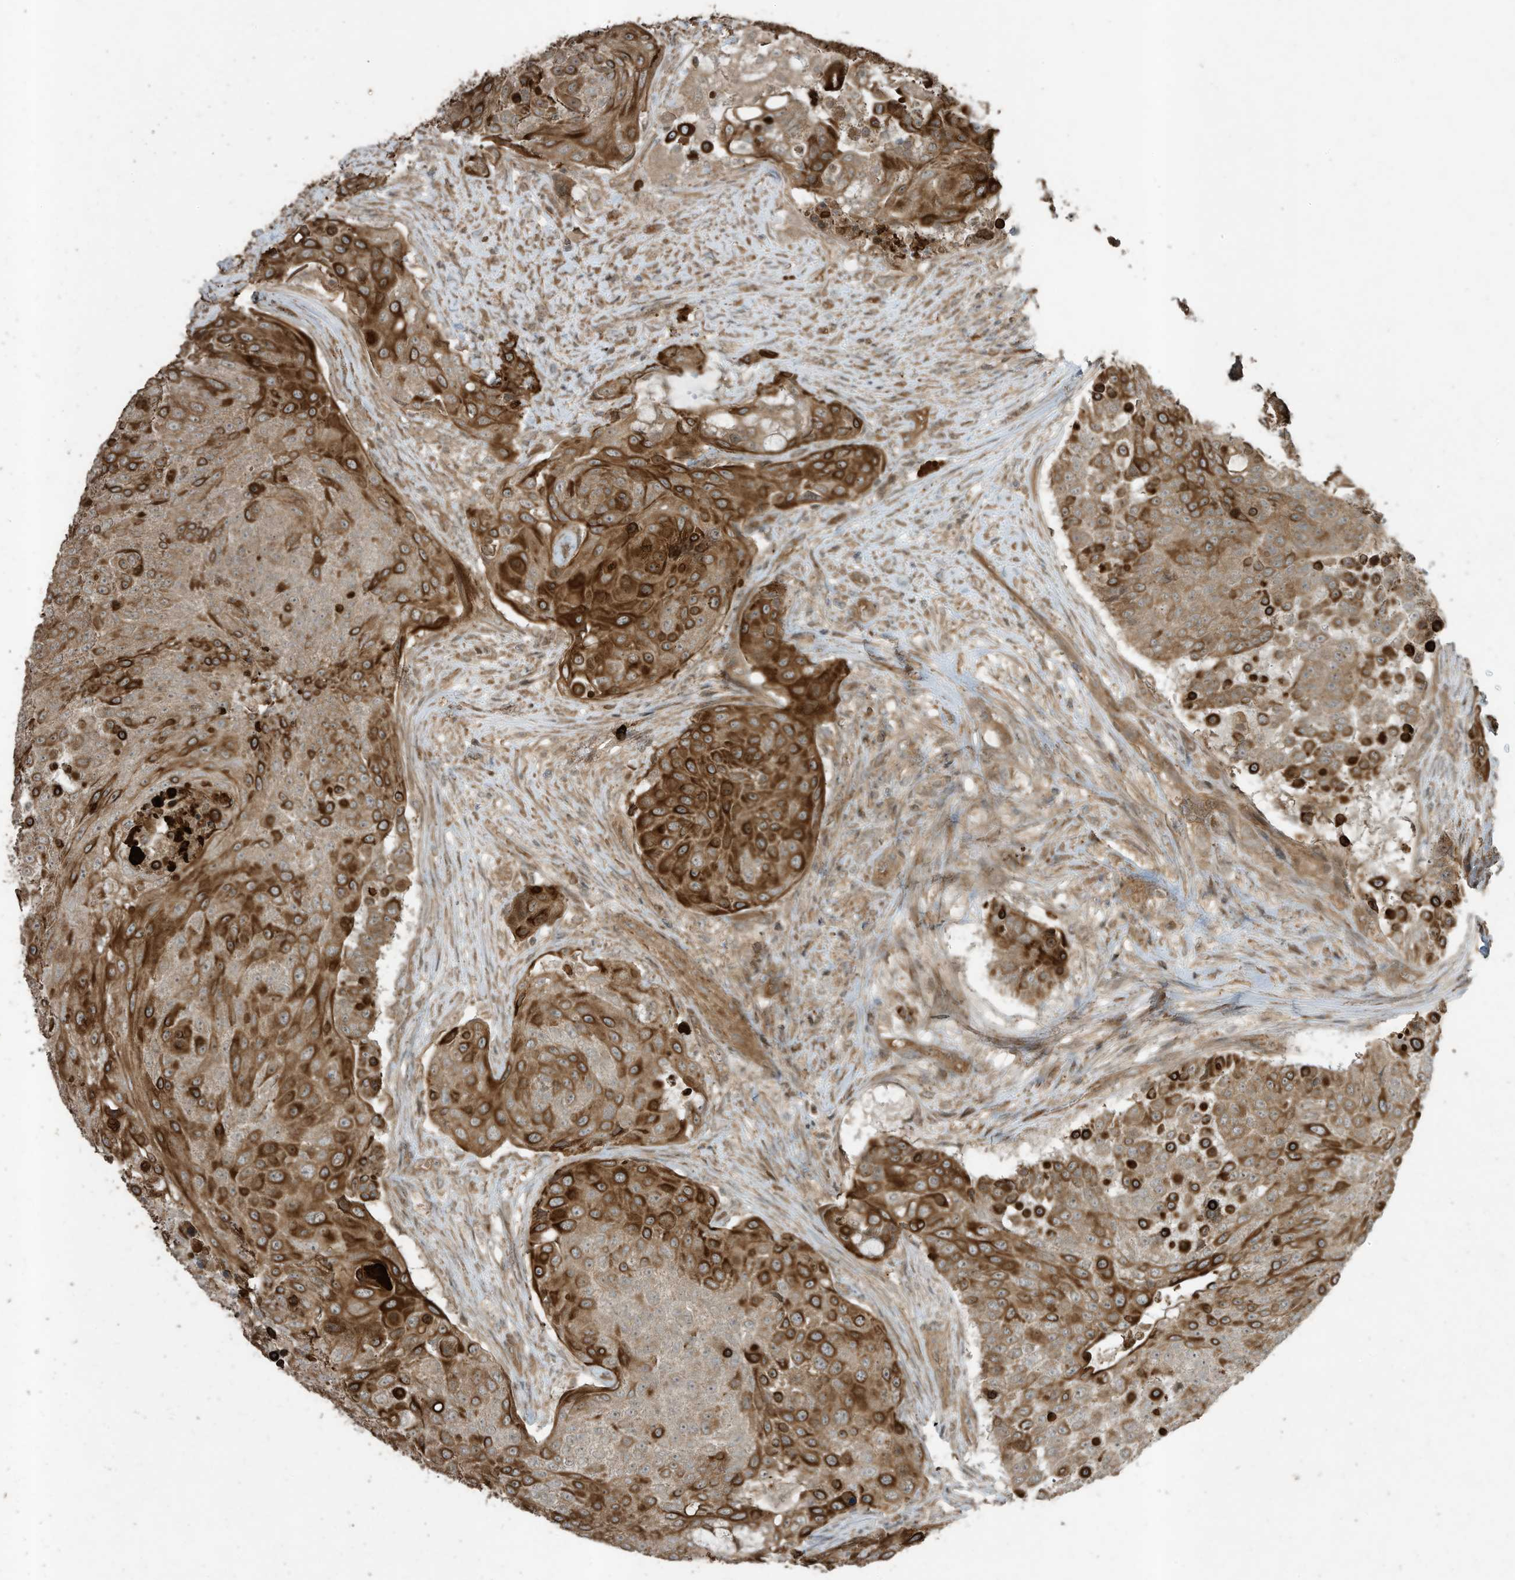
{"staining": {"intensity": "strong", "quantity": ">75%", "location": "cytoplasmic/membranous"}, "tissue": "urothelial cancer", "cell_type": "Tumor cells", "image_type": "cancer", "snomed": [{"axis": "morphology", "description": "Urothelial carcinoma, High grade"}, {"axis": "topography", "description": "Urinary bladder"}], "caption": "The histopathology image demonstrates a brown stain indicating the presence of a protein in the cytoplasmic/membranous of tumor cells in urothelial carcinoma (high-grade).", "gene": "ZNF653", "patient": {"sex": "female", "age": 63}}